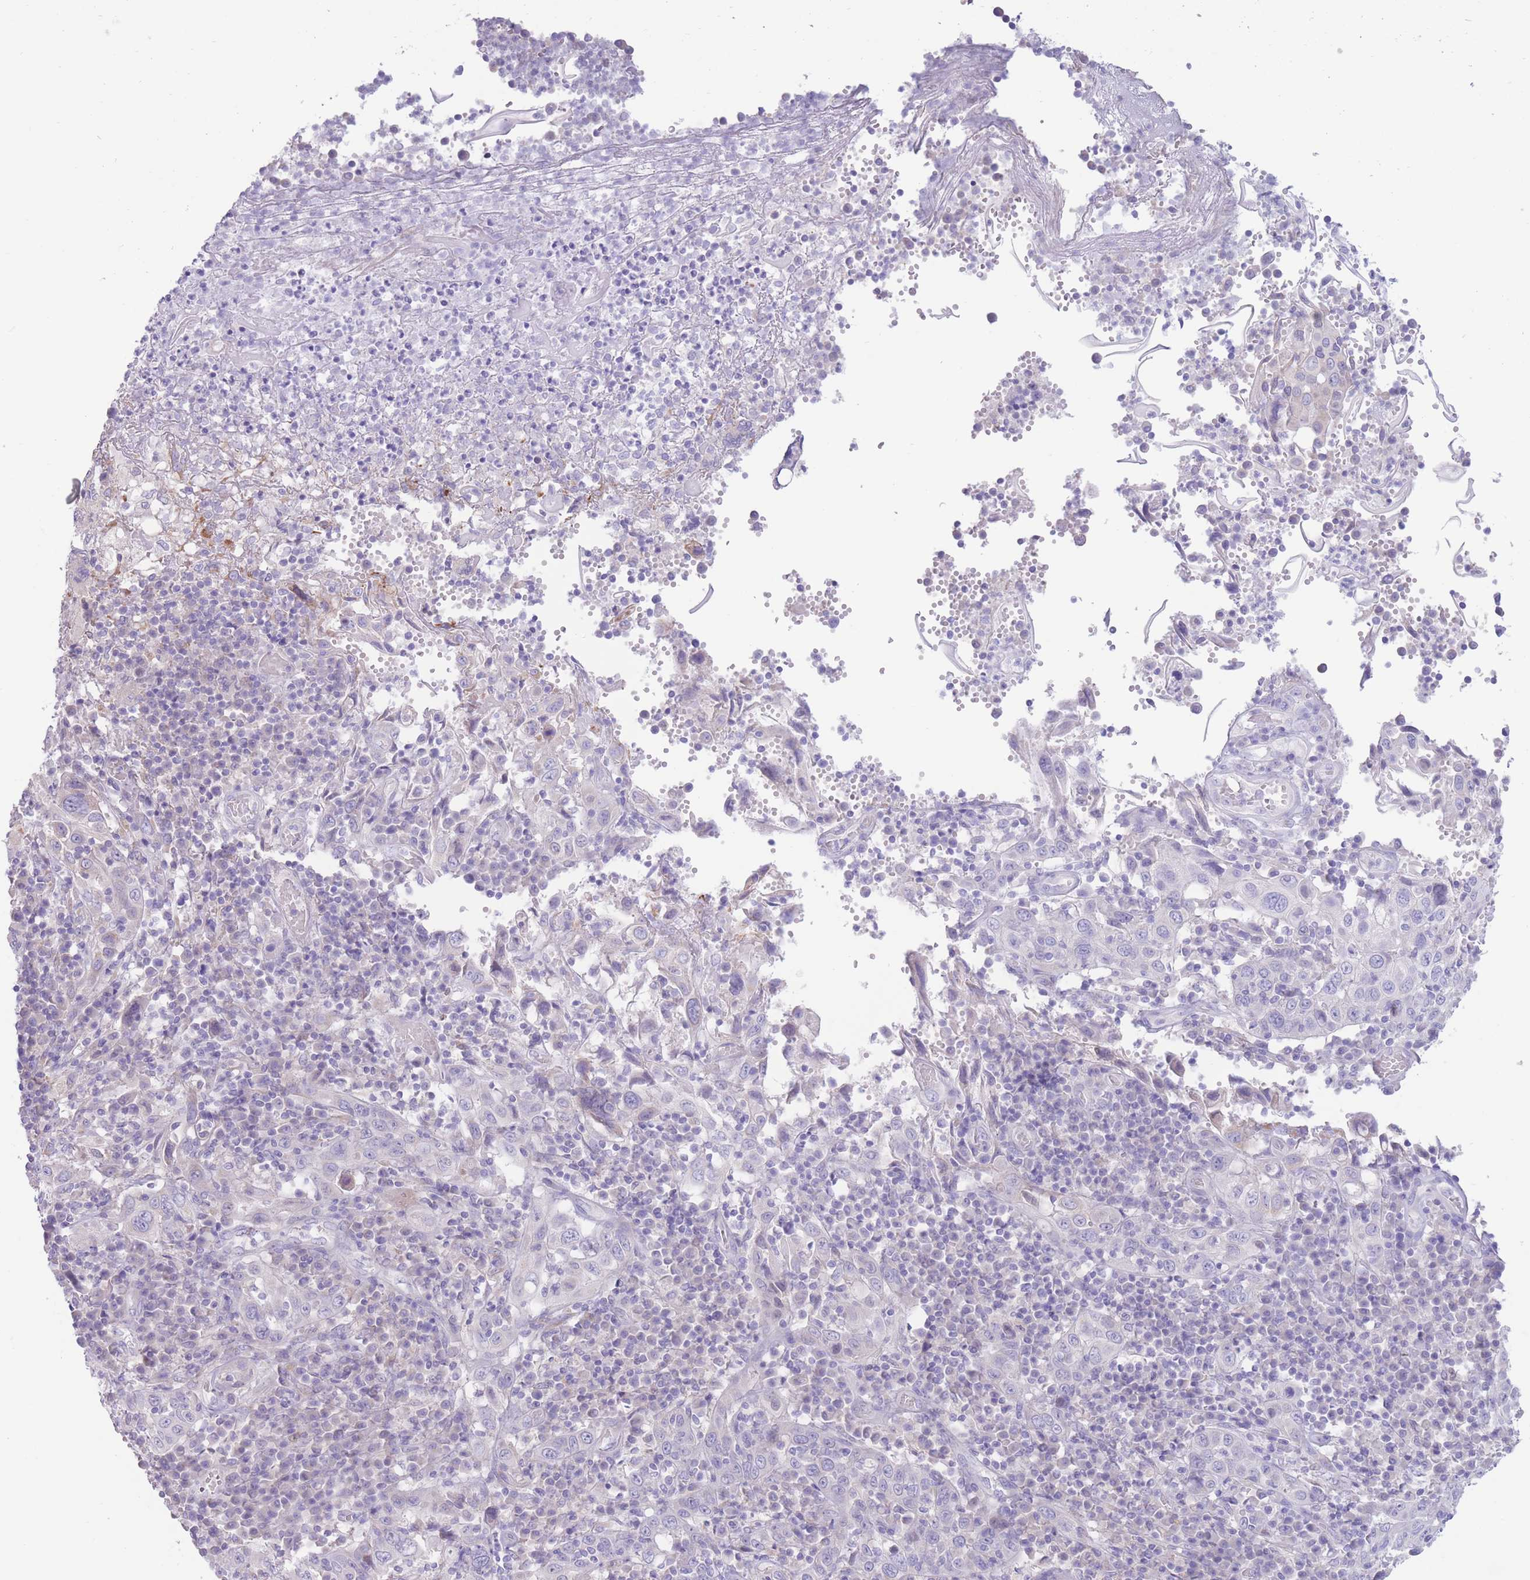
{"staining": {"intensity": "negative", "quantity": "none", "location": "none"}, "tissue": "cervical cancer", "cell_type": "Tumor cells", "image_type": "cancer", "snomed": [{"axis": "morphology", "description": "Squamous cell carcinoma, NOS"}, {"axis": "topography", "description": "Cervix"}], "caption": "Immunohistochemical staining of cervical cancer reveals no significant expression in tumor cells.", "gene": "FAH", "patient": {"sex": "female", "age": 46}}